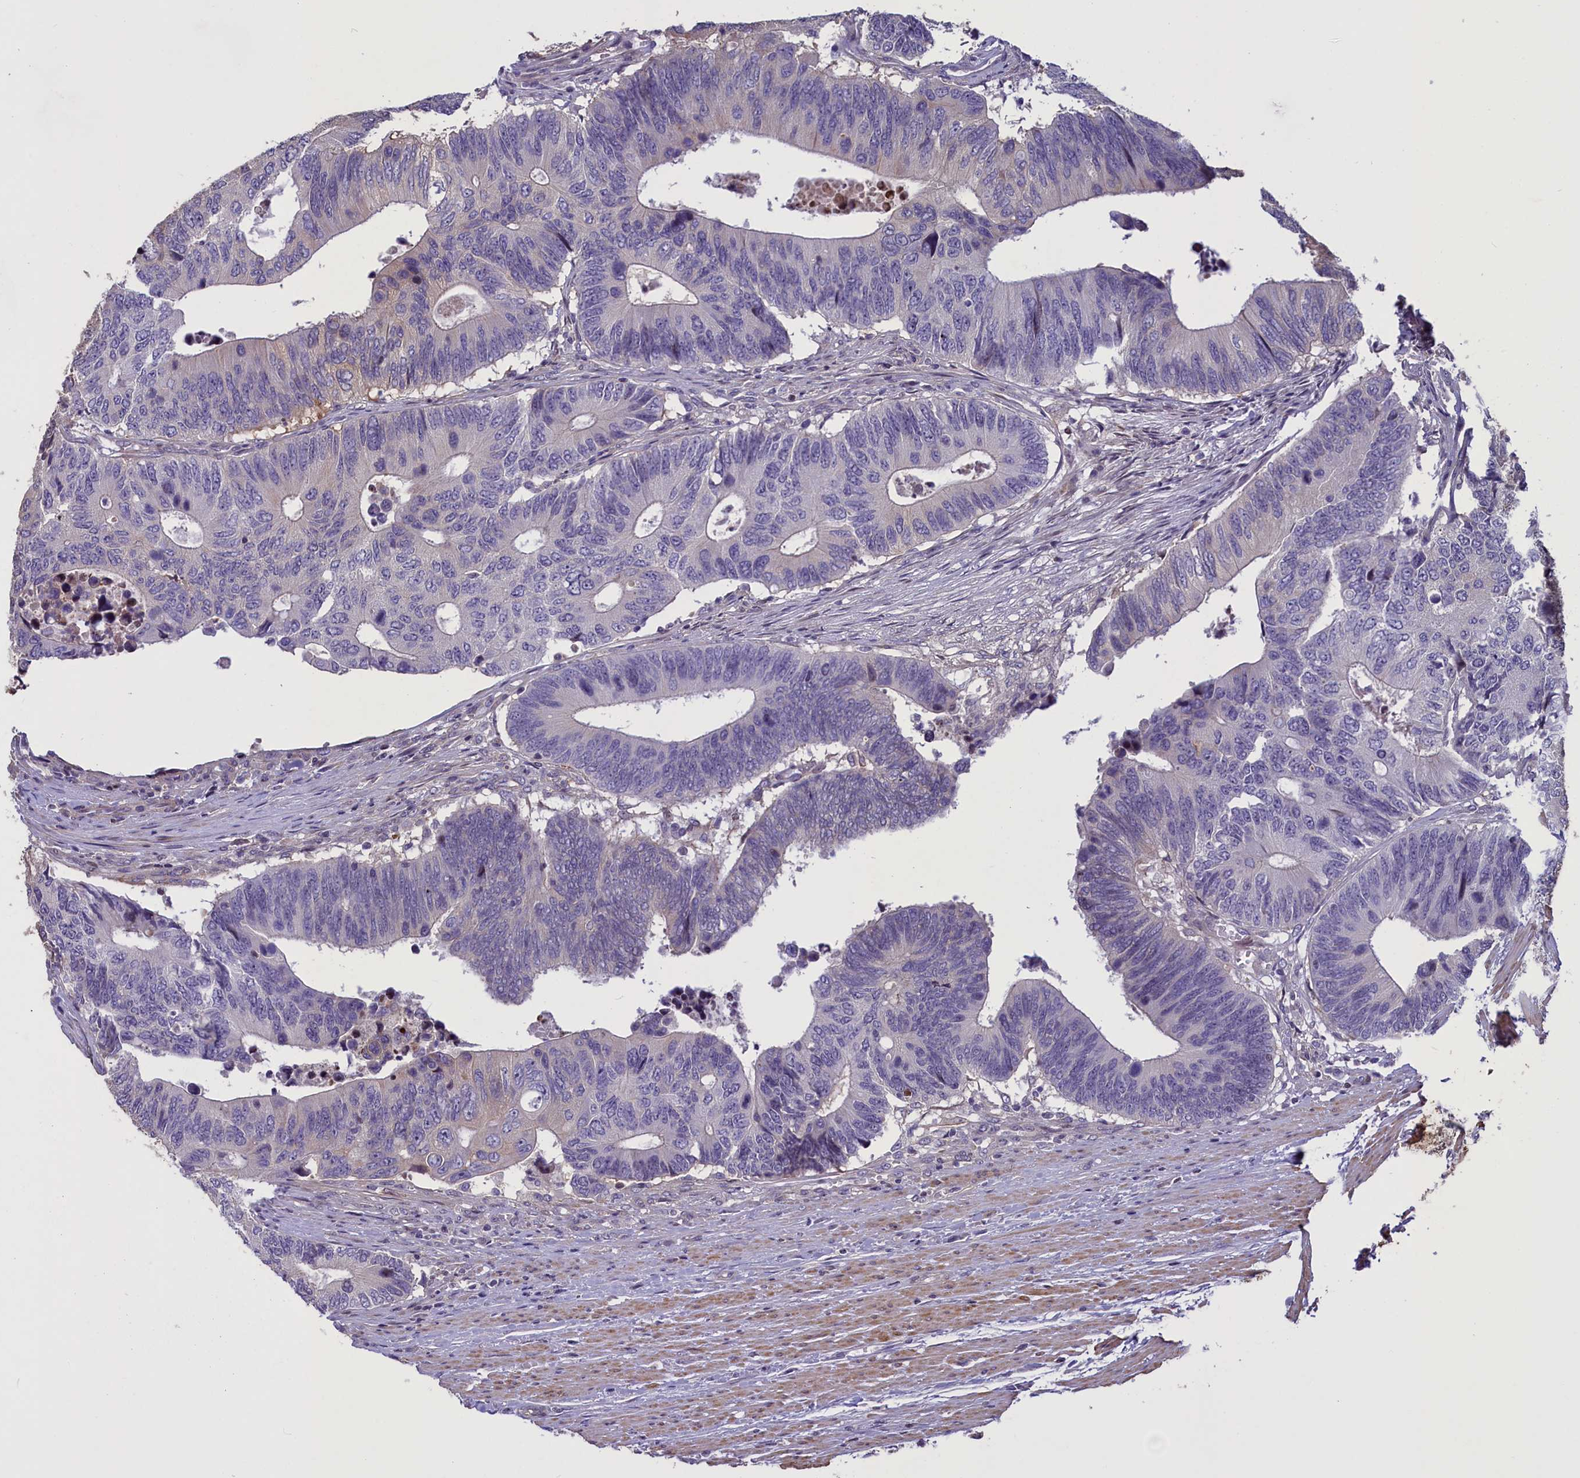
{"staining": {"intensity": "negative", "quantity": "none", "location": "none"}, "tissue": "colorectal cancer", "cell_type": "Tumor cells", "image_type": "cancer", "snomed": [{"axis": "morphology", "description": "Adenocarcinoma, NOS"}, {"axis": "topography", "description": "Colon"}], "caption": "IHC of human colorectal adenocarcinoma displays no expression in tumor cells. (DAB immunohistochemistry visualized using brightfield microscopy, high magnification).", "gene": "MAN2C1", "patient": {"sex": "male", "age": 87}}